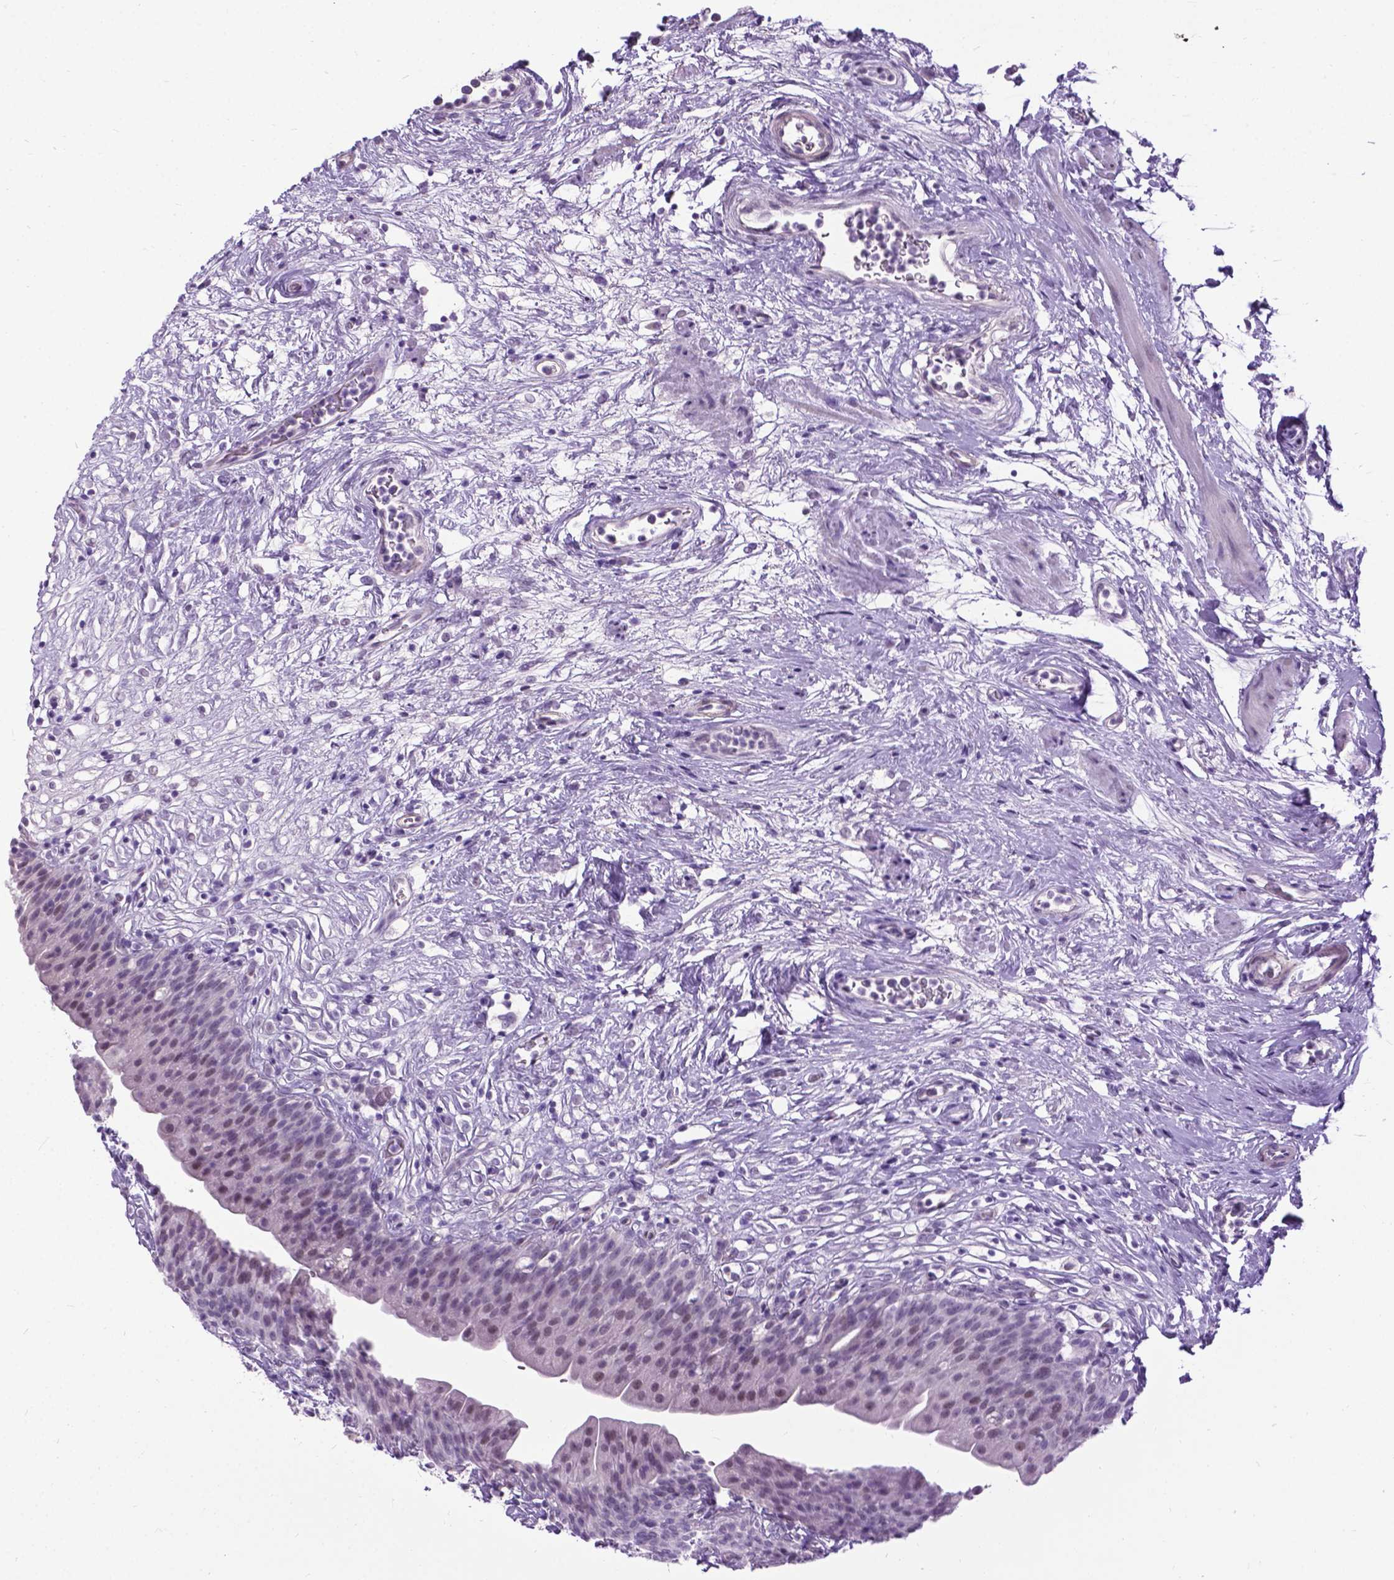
{"staining": {"intensity": "weak", "quantity": "25%-75%", "location": "nuclear"}, "tissue": "urinary bladder", "cell_type": "Urothelial cells", "image_type": "normal", "snomed": [{"axis": "morphology", "description": "Normal tissue, NOS"}, {"axis": "topography", "description": "Urinary bladder"}], "caption": "Human urinary bladder stained for a protein (brown) displays weak nuclear positive positivity in approximately 25%-75% of urothelial cells.", "gene": "PROB1", "patient": {"sex": "male", "age": 76}}